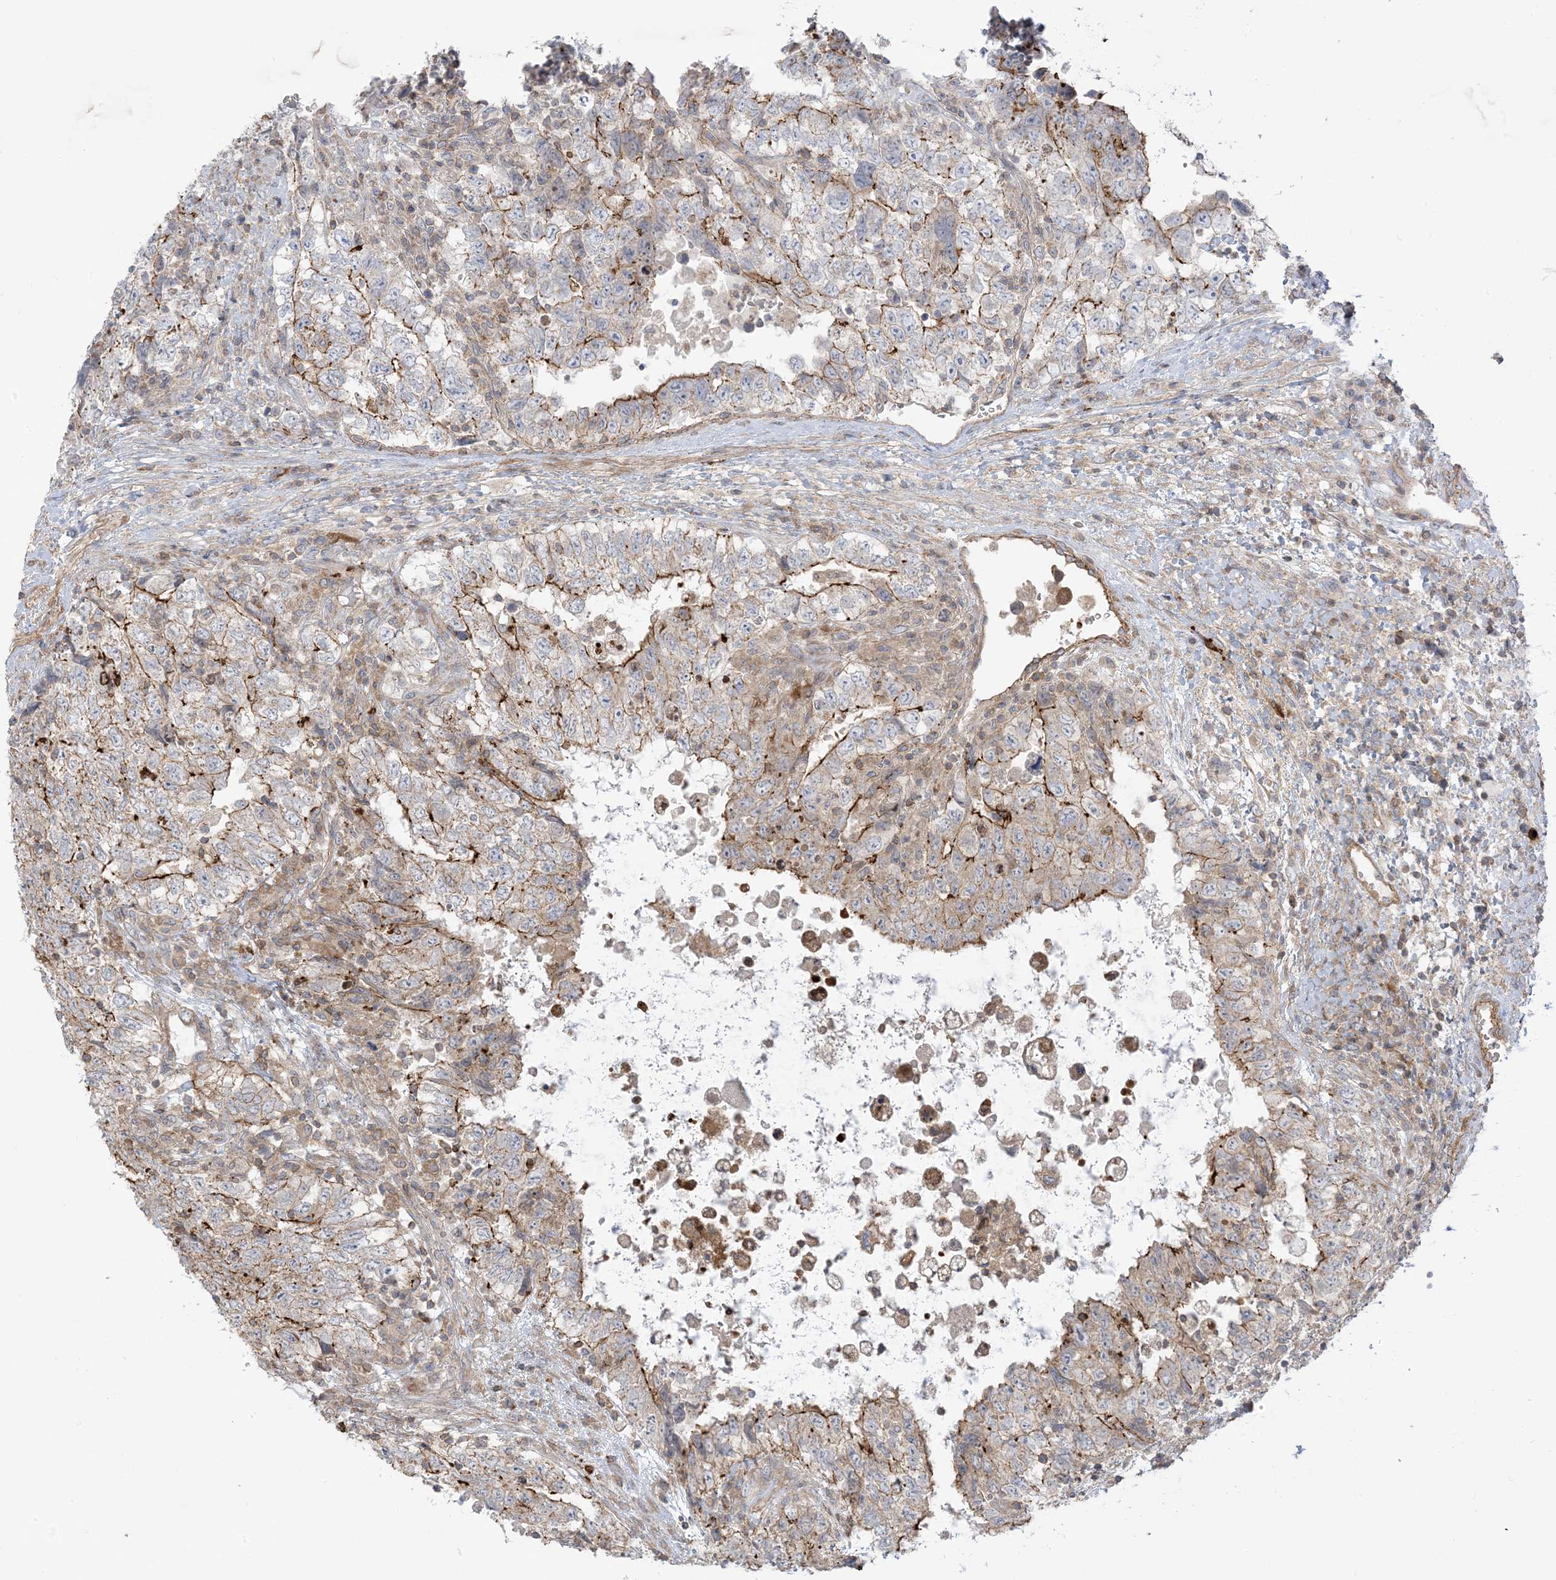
{"staining": {"intensity": "moderate", "quantity": "<25%", "location": "cytoplasmic/membranous"}, "tissue": "testis cancer", "cell_type": "Tumor cells", "image_type": "cancer", "snomed": [{"axis": "morphology", "description": "Carcinoma, Embryonal, NOS"}, {"axis": "topography", "description": "Testis"}], "caption": "Protein staining demonstrates moderate cytoplasmic/membranous staining in approximately <25% of tumor cells in embryonal carcinoma (testis).", "gene": "ICMT", "patient": {"sex": "male", "age": 37}}